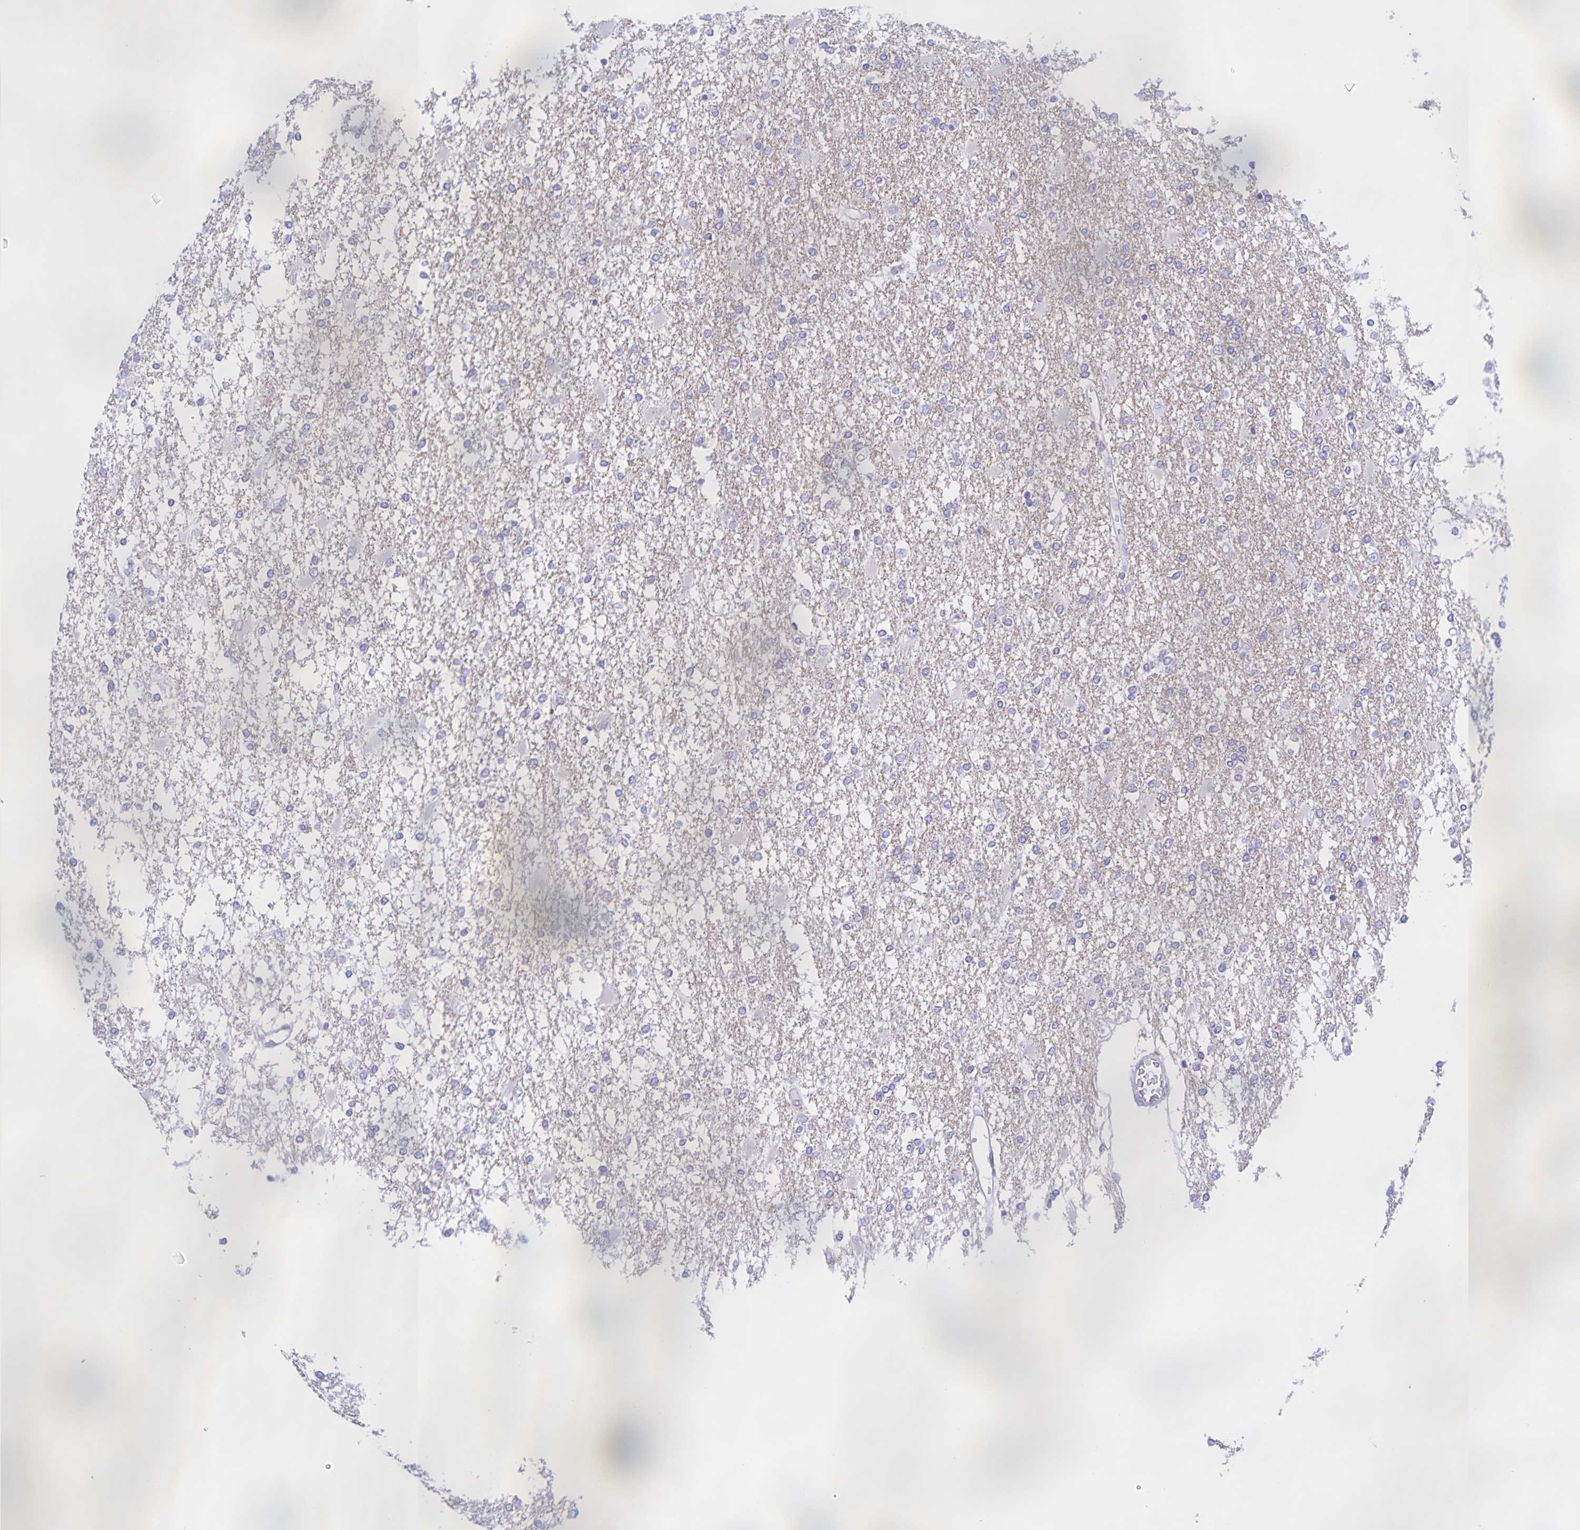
{"staining": {"intensity": "negative", "quantity": "none", "location": "none"}, "tissue": "glioma", "cell_type": "Tumor cells", "image_type": "cancer", "snomed": [{"axis": "morphology", "description": "Glioma, malignant, High grade"}, {"axis": "topography", "description": "Cerebral cortex"}], "caption": "Immunohistochemistry of glioma shows no positivity in tumor cells.", "gene": "CATSPER4", "patient": {"sex": "male", "age": 79}}